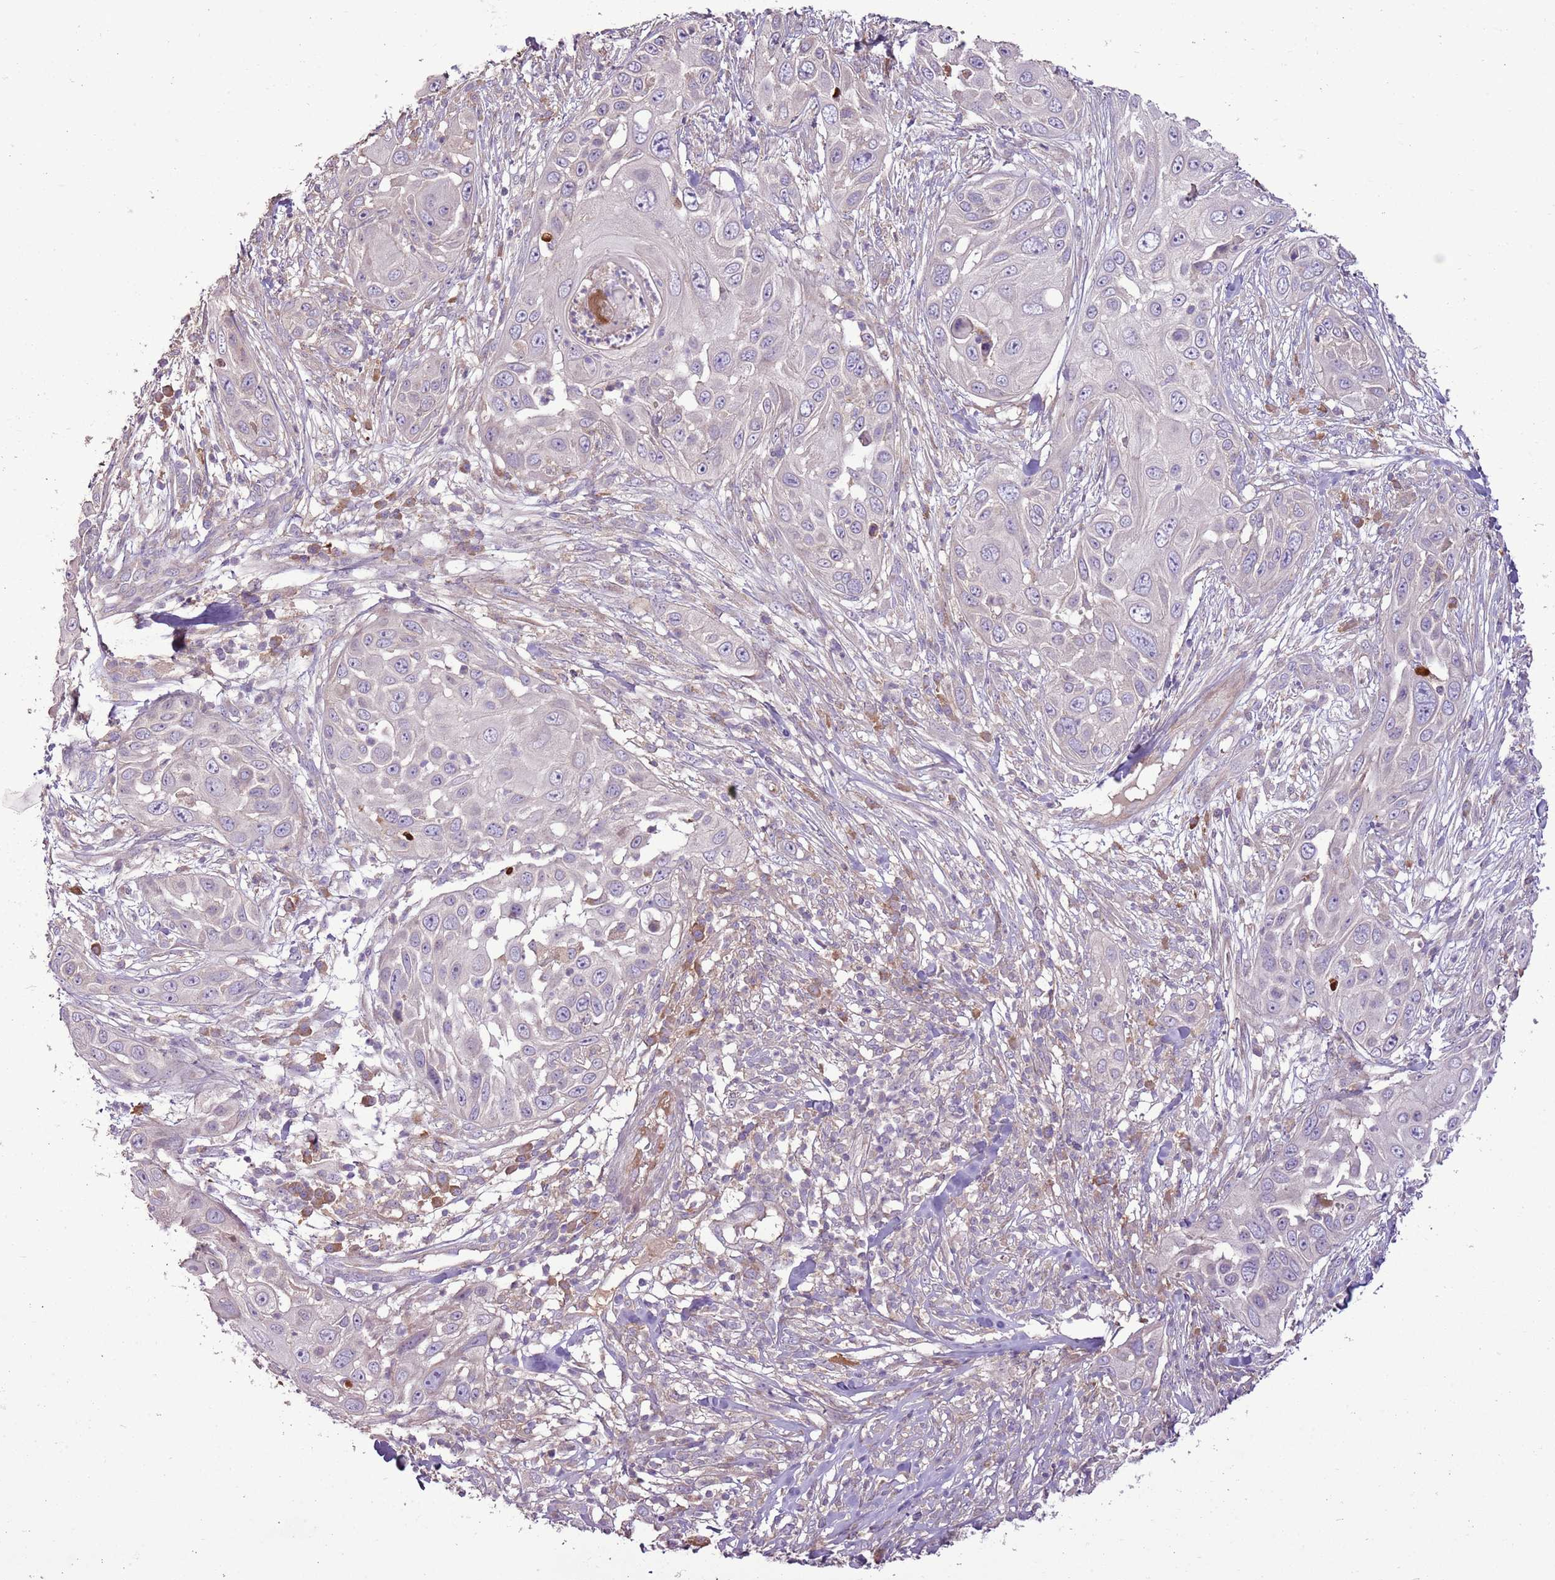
{"staining": {"intensity": "negative", "quantity": "none", "location": "none"}, "tissue": "skin cancer", "cell_type": "Tumor cells", "image_type": "cancer", "snomed": [{"axis": "morphology", "description": "Squamous cell carcinoma, NOS"}, {"axis": "topography", "description": "Skin"}], "caption": "The histopathology image demonstrates no staining of tumor cells in squamous cell carcinoma (skin).", "gene": "ANKRD24", "patient": {"sex": "female", "age": 44}}